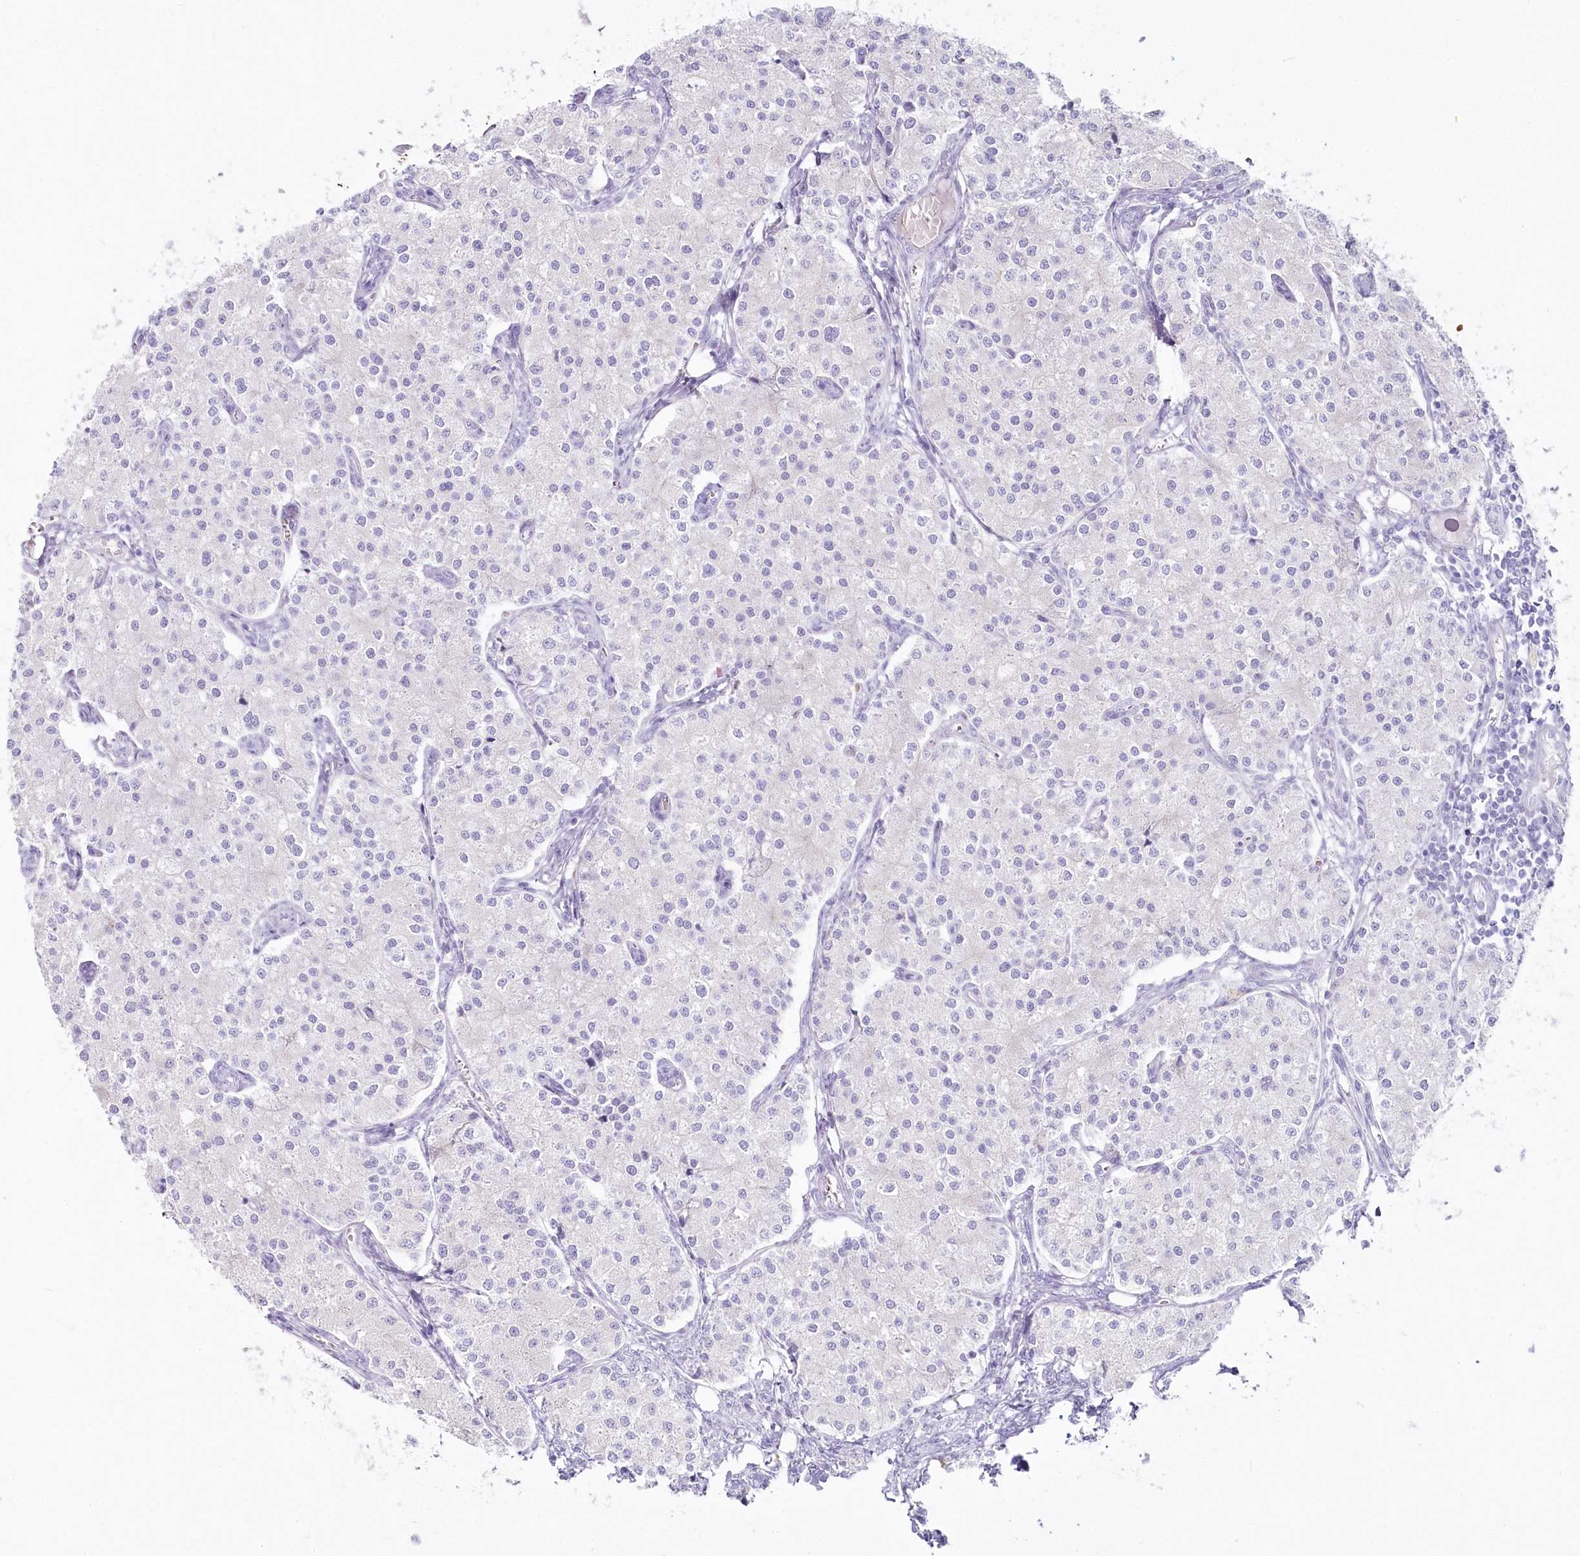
{"staining": {"intensity": "negative", "quantity": "none", "location": "none"}, "tissue": "carcinoid", "cell_type": "Tumor cells", "image_type": "cancer", "snomed": [{"axis": "morphology", "description": "Carcinoid, malignant, NOS"}, {"axis": "topography", "description": "Colon"}], "caption": "Immunohistochemistry (IHC) histopathology image of neoplastic tissue: malignant carcinoid stained with DAB shows no significant protein positivity in tumor cells. (DAB immunohistochemistry (IHC) visualized using brightfield microscopy, high magnification).", "gene": "IFIT5", "patient": {"sex": "female", "age": 52}}